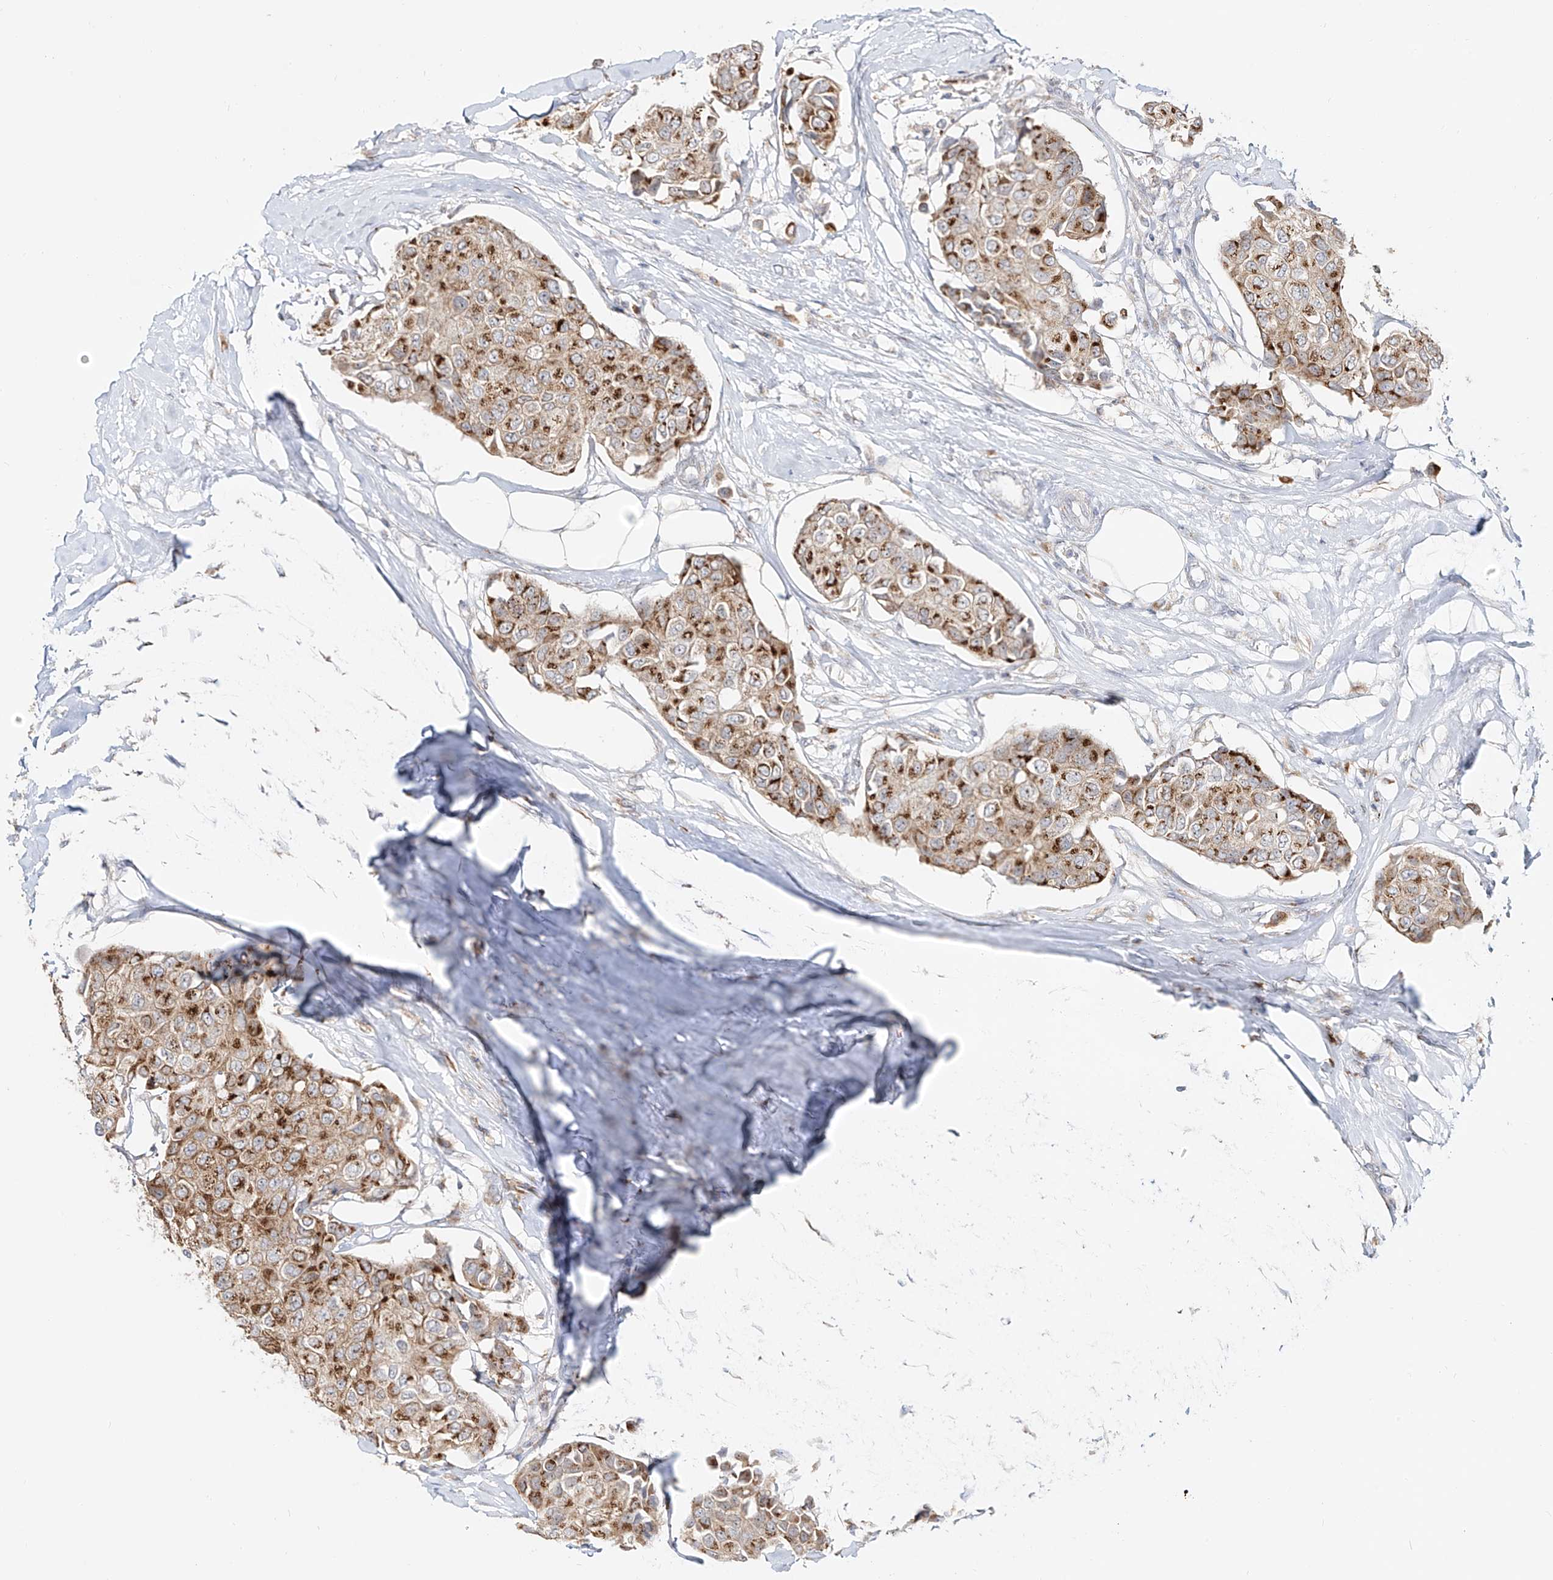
{"staining": {"intensity": "moderate", "quantity": ">75%", "location": "cytoplasmic/membranous"}, "tissue": "breast cancer", "cell_type": "Tumor cells", "image_type": "cancer", "snomed": [{"axis": "morphology", "description": "Duct carcinoma"}, {"axis": "topography", "description": "Breast"}], "caption": "Brown immunohistochemical staining in breast cancer (infiltrating ductal carcinoma) displays moderate cytoplasmic/membranous staining in approximately >75% of tumor cells.", "gene": "BSDC1", "patient": {"sex": "female", "age": 80}}